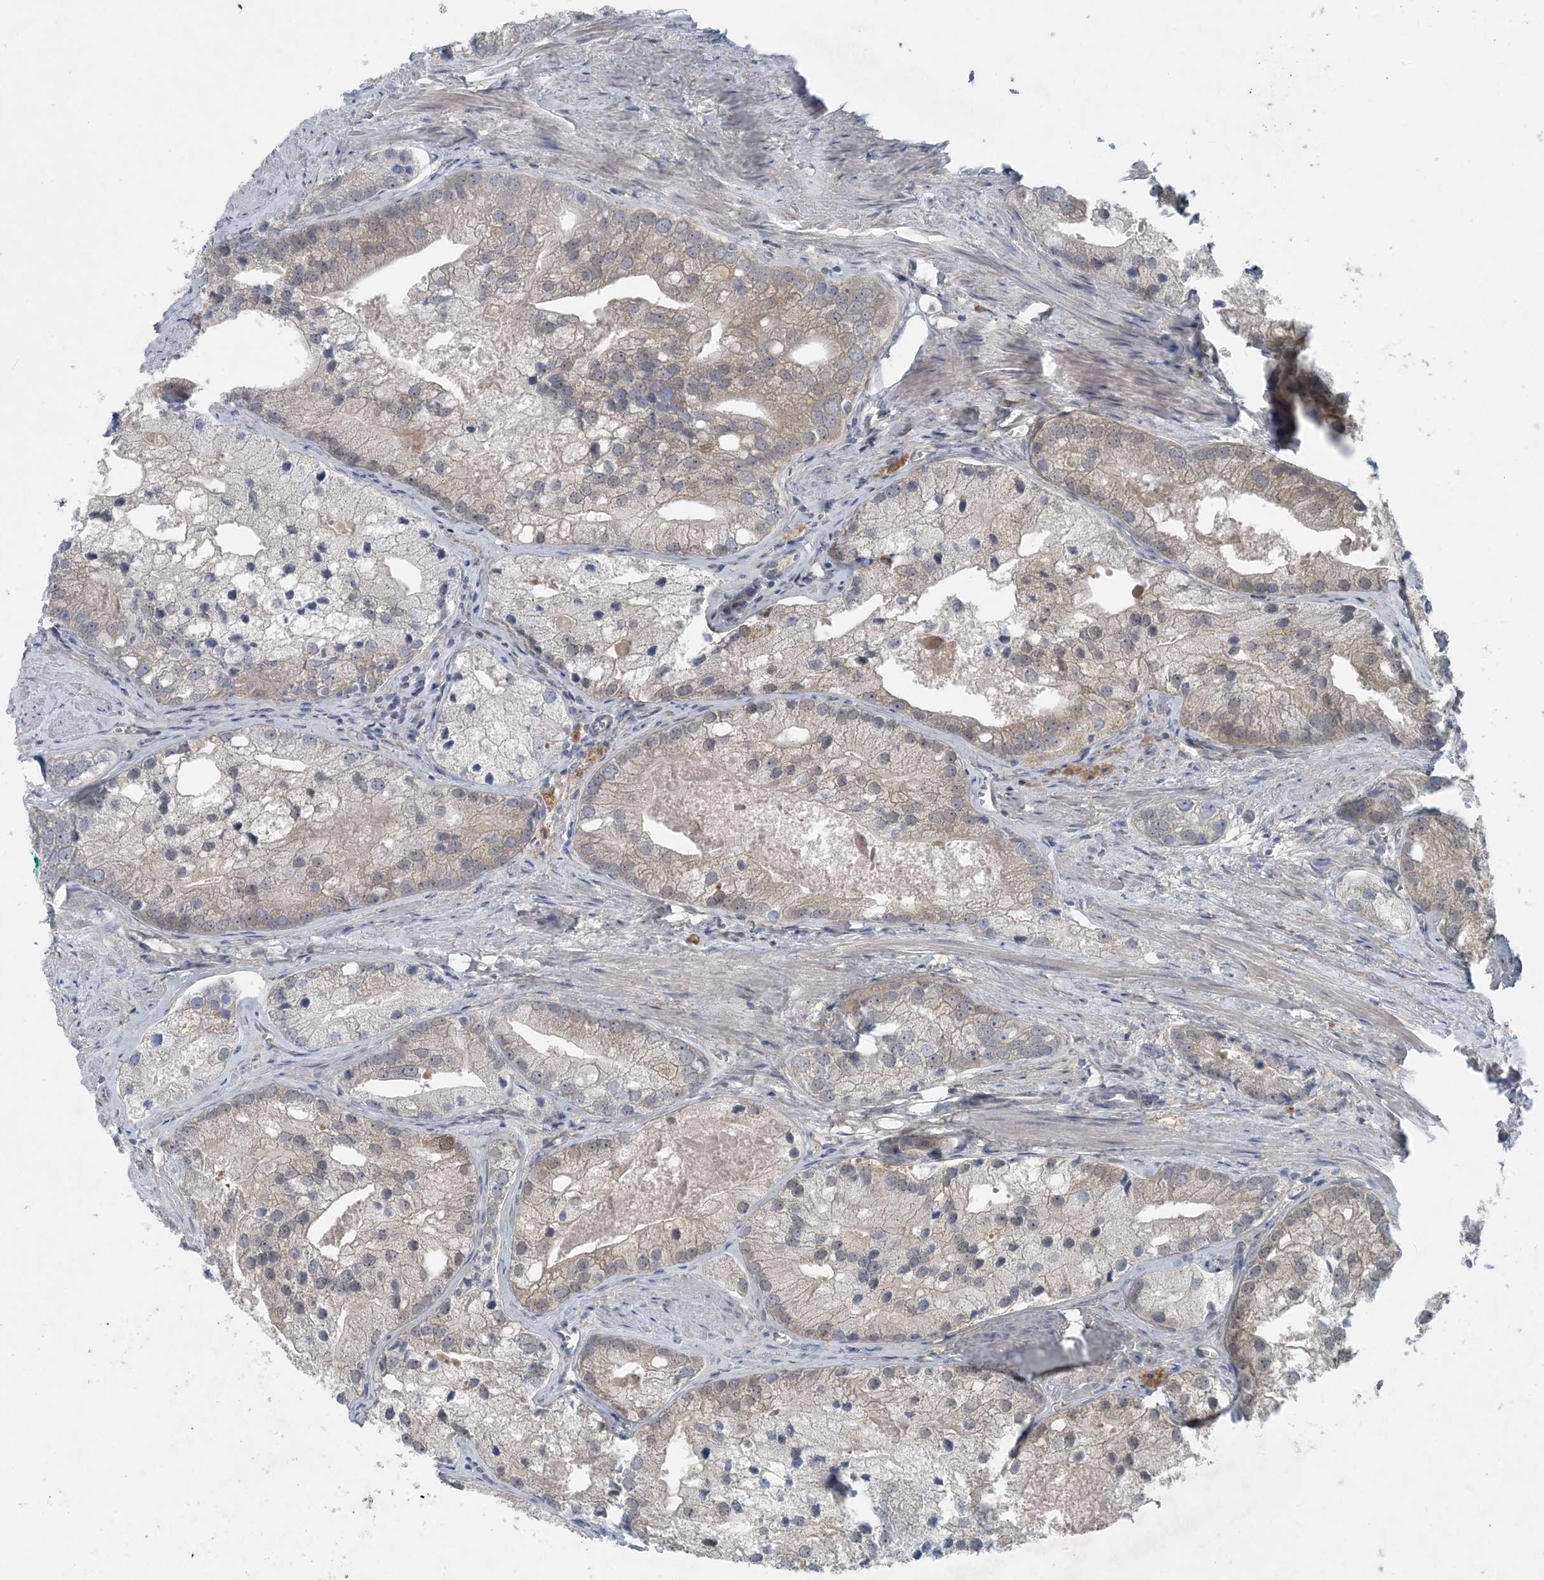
{"staining": {"intensity": "weak", "quantity": "25%-75%", "location": "cytoplasmic/membranous"}, "tissue": "prostate cancer", "cell_type": "Tumor cells", "image_type": "cancer", "snomed": [{"axis": "morphology", "description": "Adenocarcinoma, Low grade"}, {"axis": "topography", "description": "Prostate"}], "caption": "A brown stain labels weak cytoplasmic/membranous staining of a protein in human adenocarcinoma (low-grade) (prostate) tumor cells.", "gene": "HIKESHI", "patient": {"sex": "male", "age": 69}}